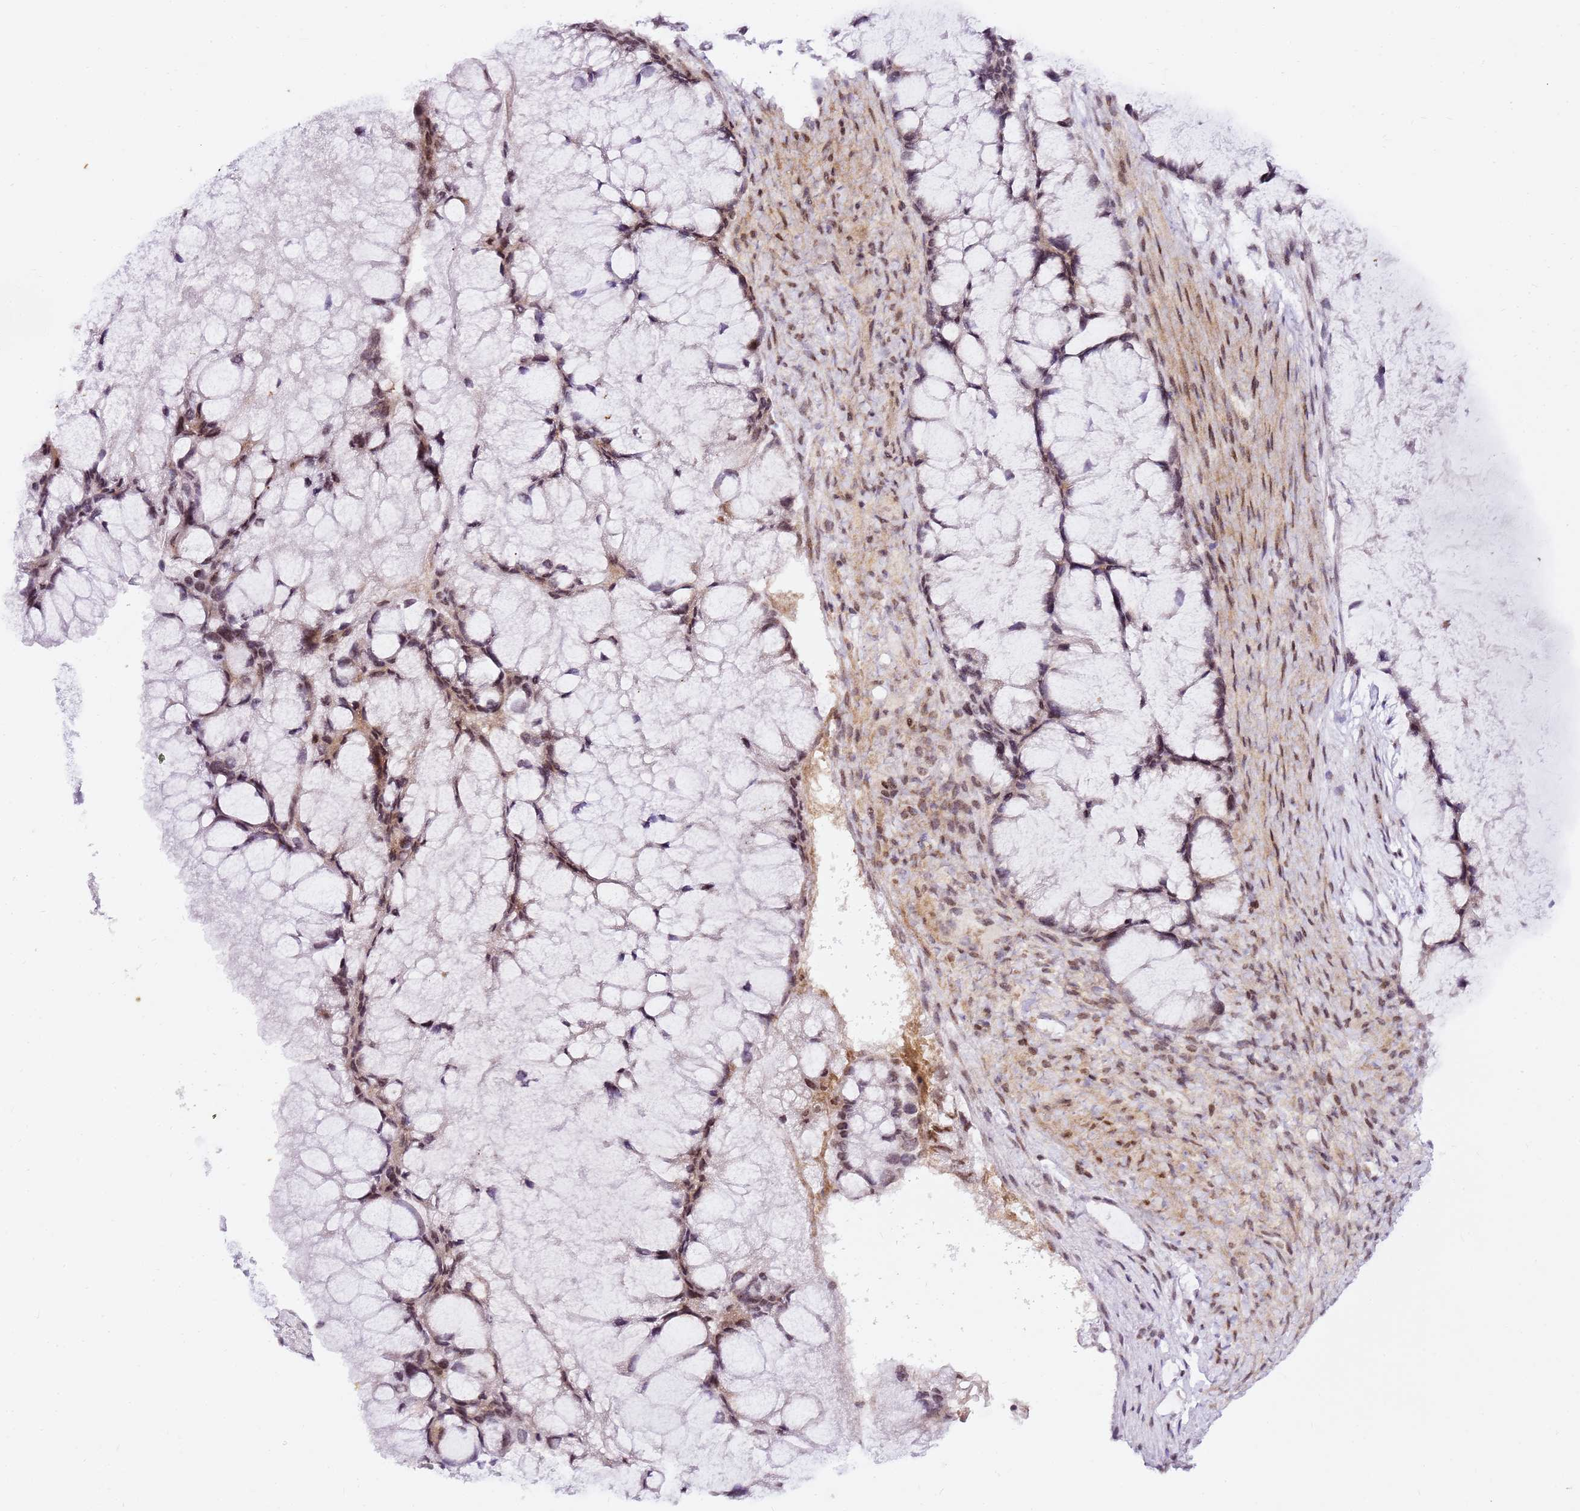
{"staining": {"intensity": "weak", "quantity": "25%-75%", "location": "nuclear"}, "tissue": "ovarian cancer", "cell_type": "Tumor cells", "image_type": "cancer", "snomed": [{"axis": "morphology", "description": "Cystadenocarcinoma, mucinous, NOS"}, {"axis": "topography", "description": "Ovary"}], "caption": "Weak nuclear expression for a protein is present in approximately 25%-75% of tumor cells of ovarian cancer using immunohistochemistry (IHC).", "gene": "GBP2", "patient": {"sex": "female", "age": 37}}